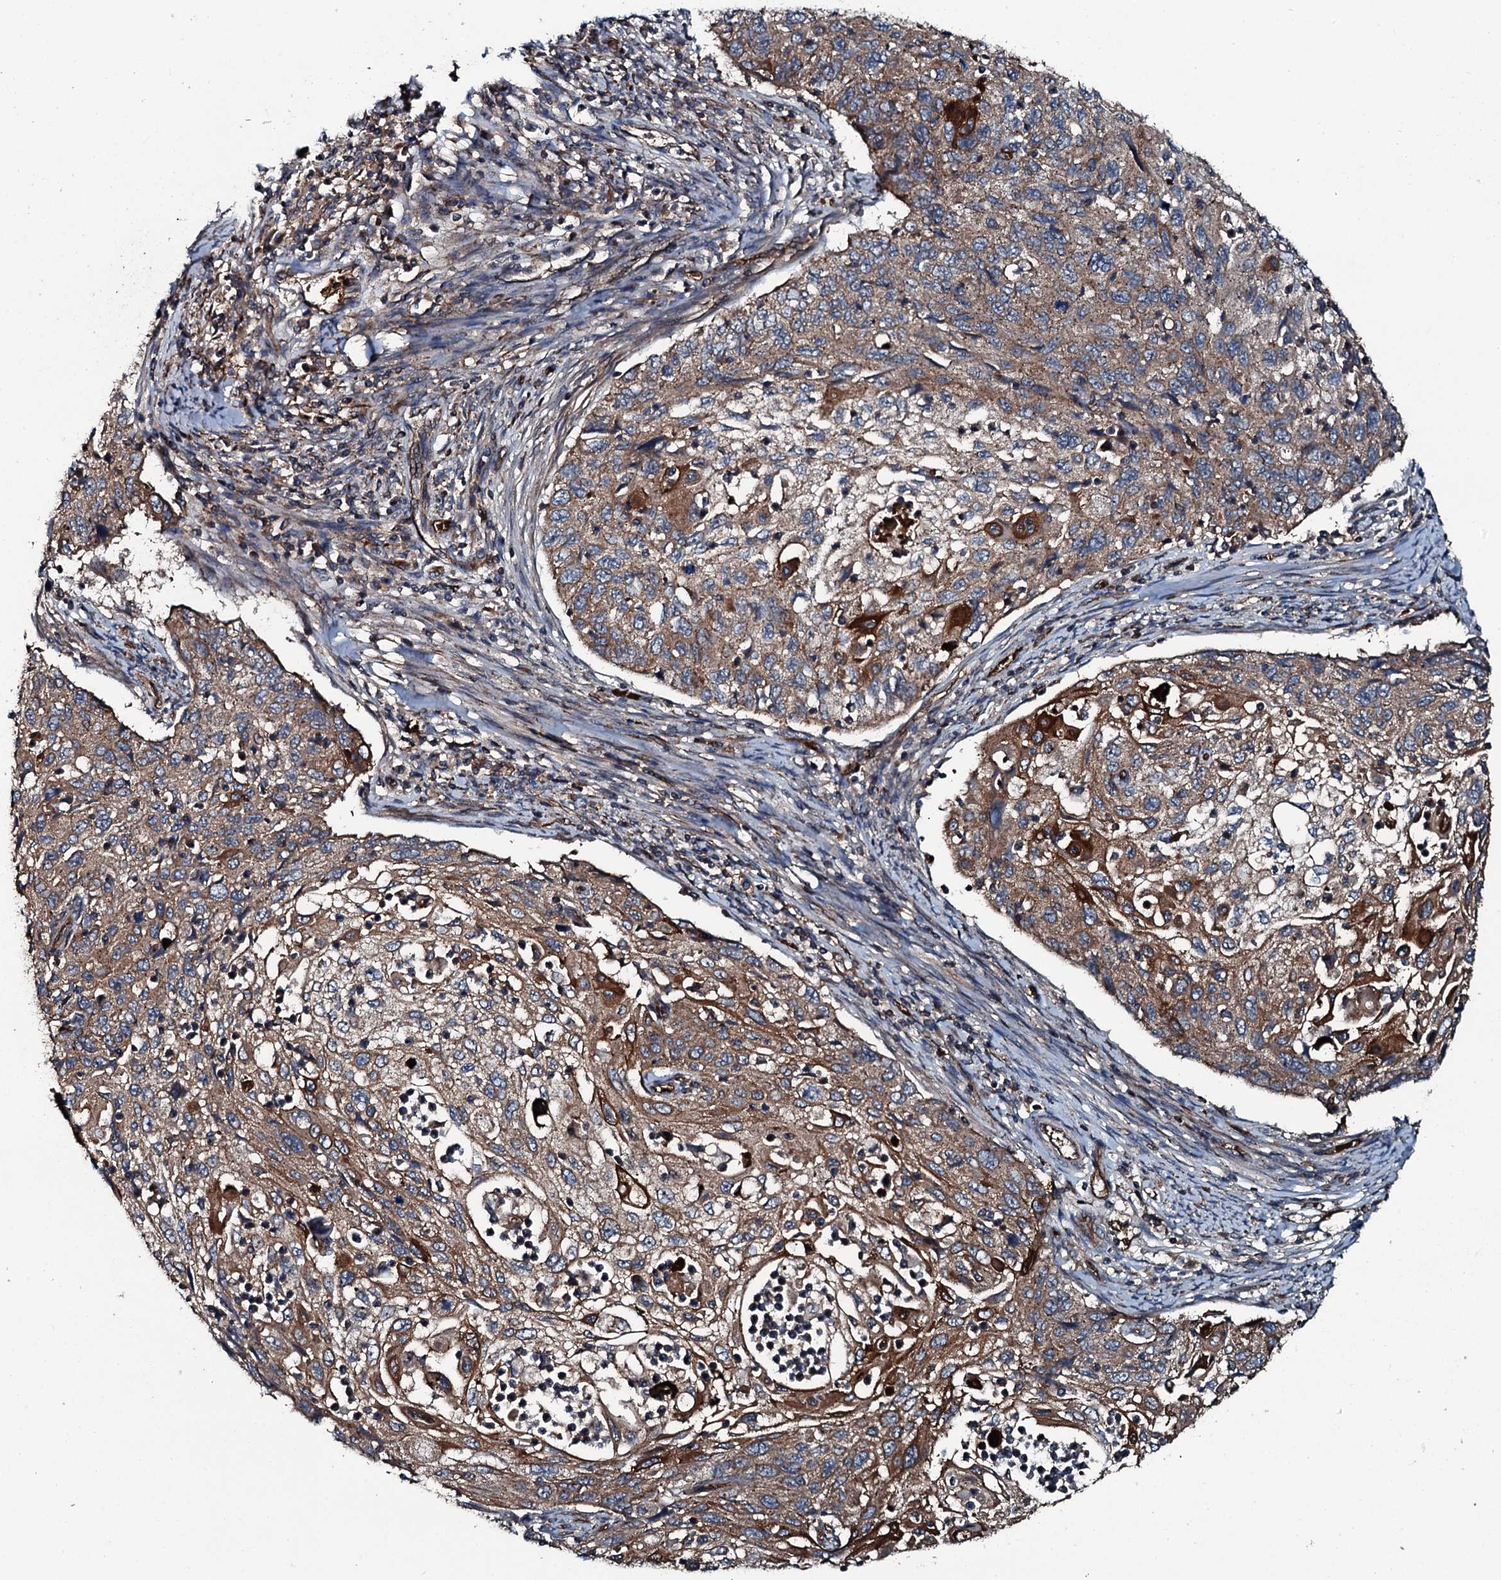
{"staining": {"intensity": "moderate", "quantity": ">75%", "location": "cytoplasmic/membranous"}, "tissue": "cervical cancer", "cell_type": "Tumor cells", "image_type": "cancer", "snomed": [{"axis": "morphology", "description": "Squamous cell carcinoma, NOS"}, {"axis": "topography", "description": "Cervix"}], "caption": "A high-resolution photomicrograph shows immunohistochemistry (IHC) staining of cervical cancer, which exhibits moderate cytoplasmic/membranous expression in about >75% of tumor cells.", "gene": "TRIM7", "patient": {"sex": "female", "age": 70}}